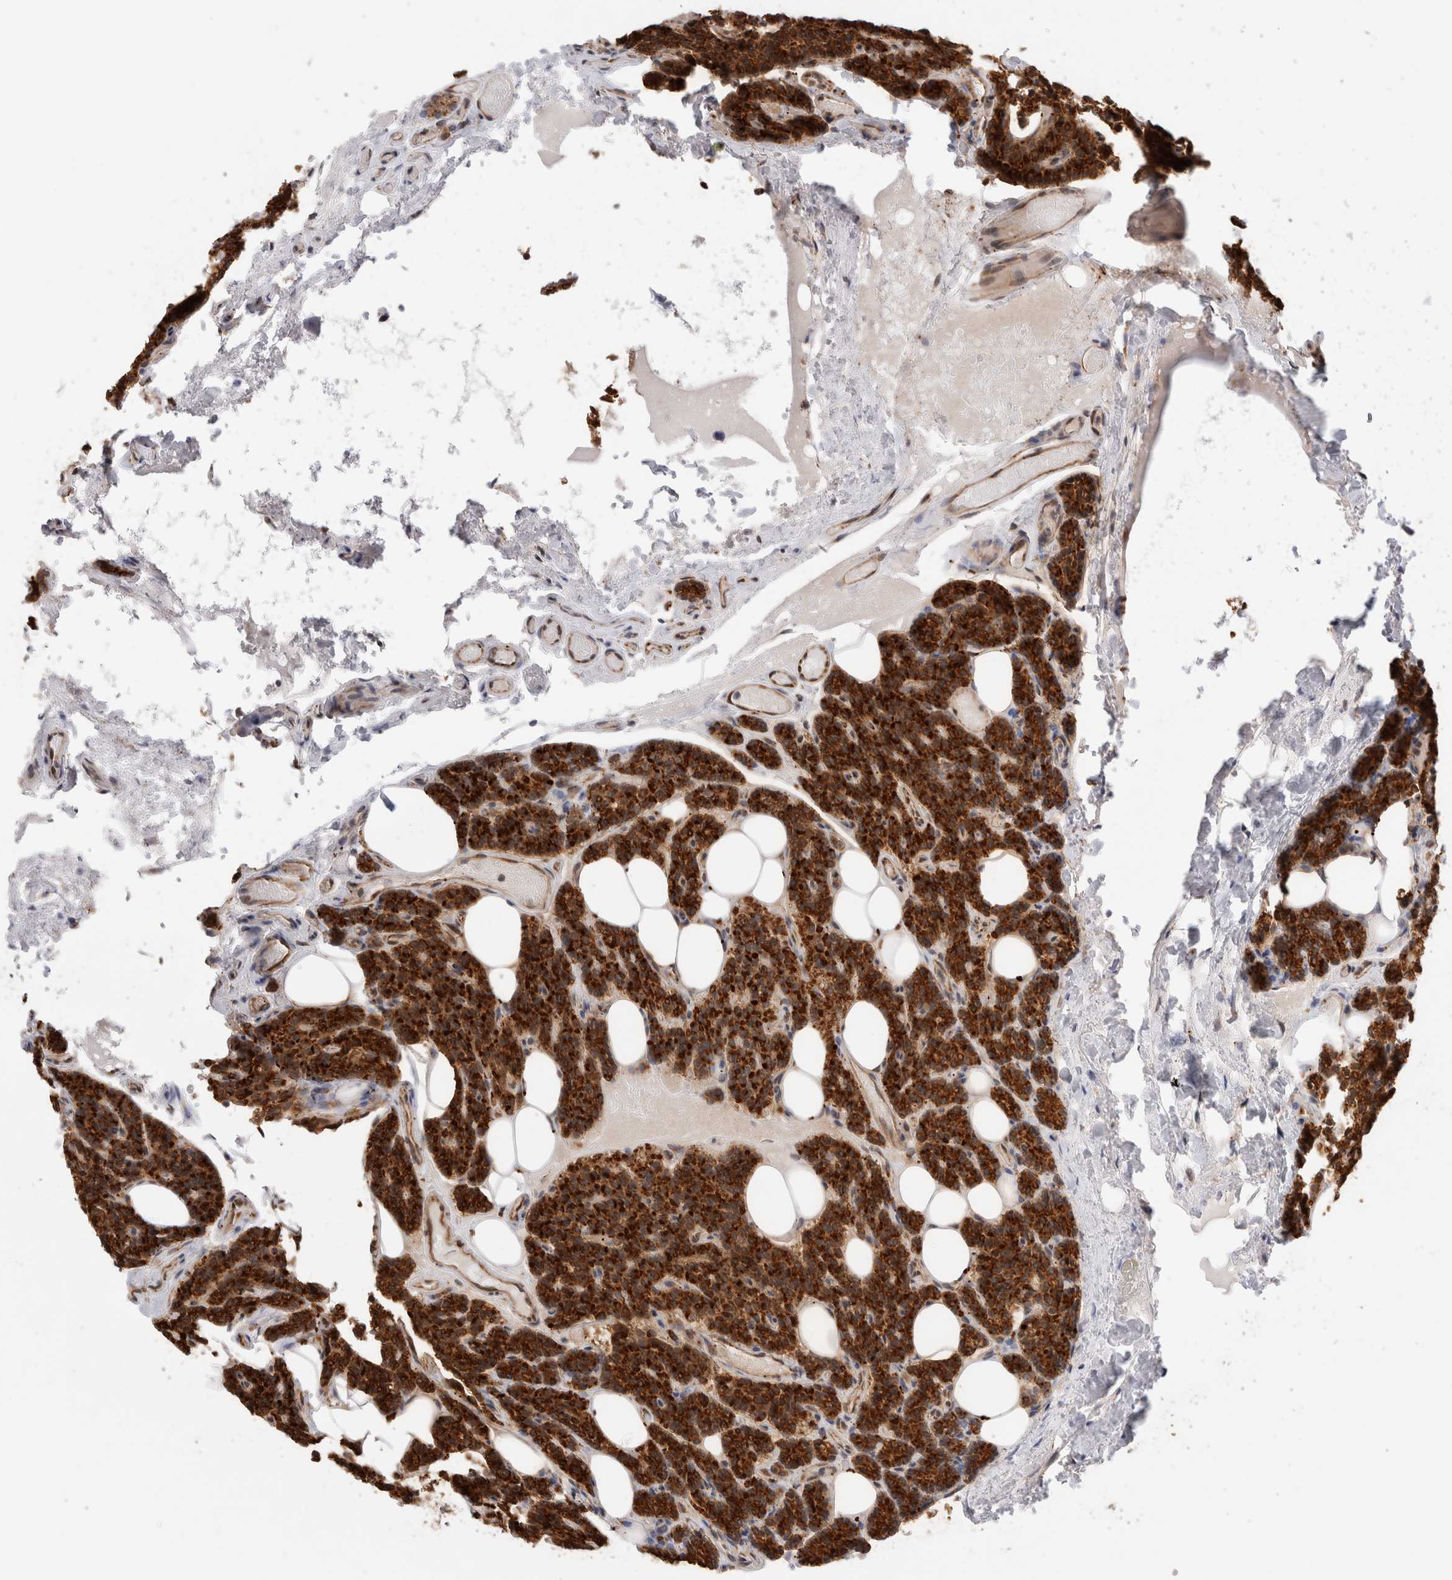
{"staining": {"intensity": "strong", "quantity": ">75%", "location": "cytoplasmic/membranous"}, "tissue": "parathyroid gland", "cell_type": "Glandular cells", "image_type": "normal", "snomed": [{"axis": "morphology", "description": "Normal tissue, NOS"}, {"axis": "topography", "description": "Parathyroid gland"}], "caption": "Protein expression analysis of unremarkable human parathyroid gland reveals strong cytoplasmic/membranous staining in about >75% of glandular cells.", "gene": "ACTL9", "patient": {"sex": "female", "age": 85}}